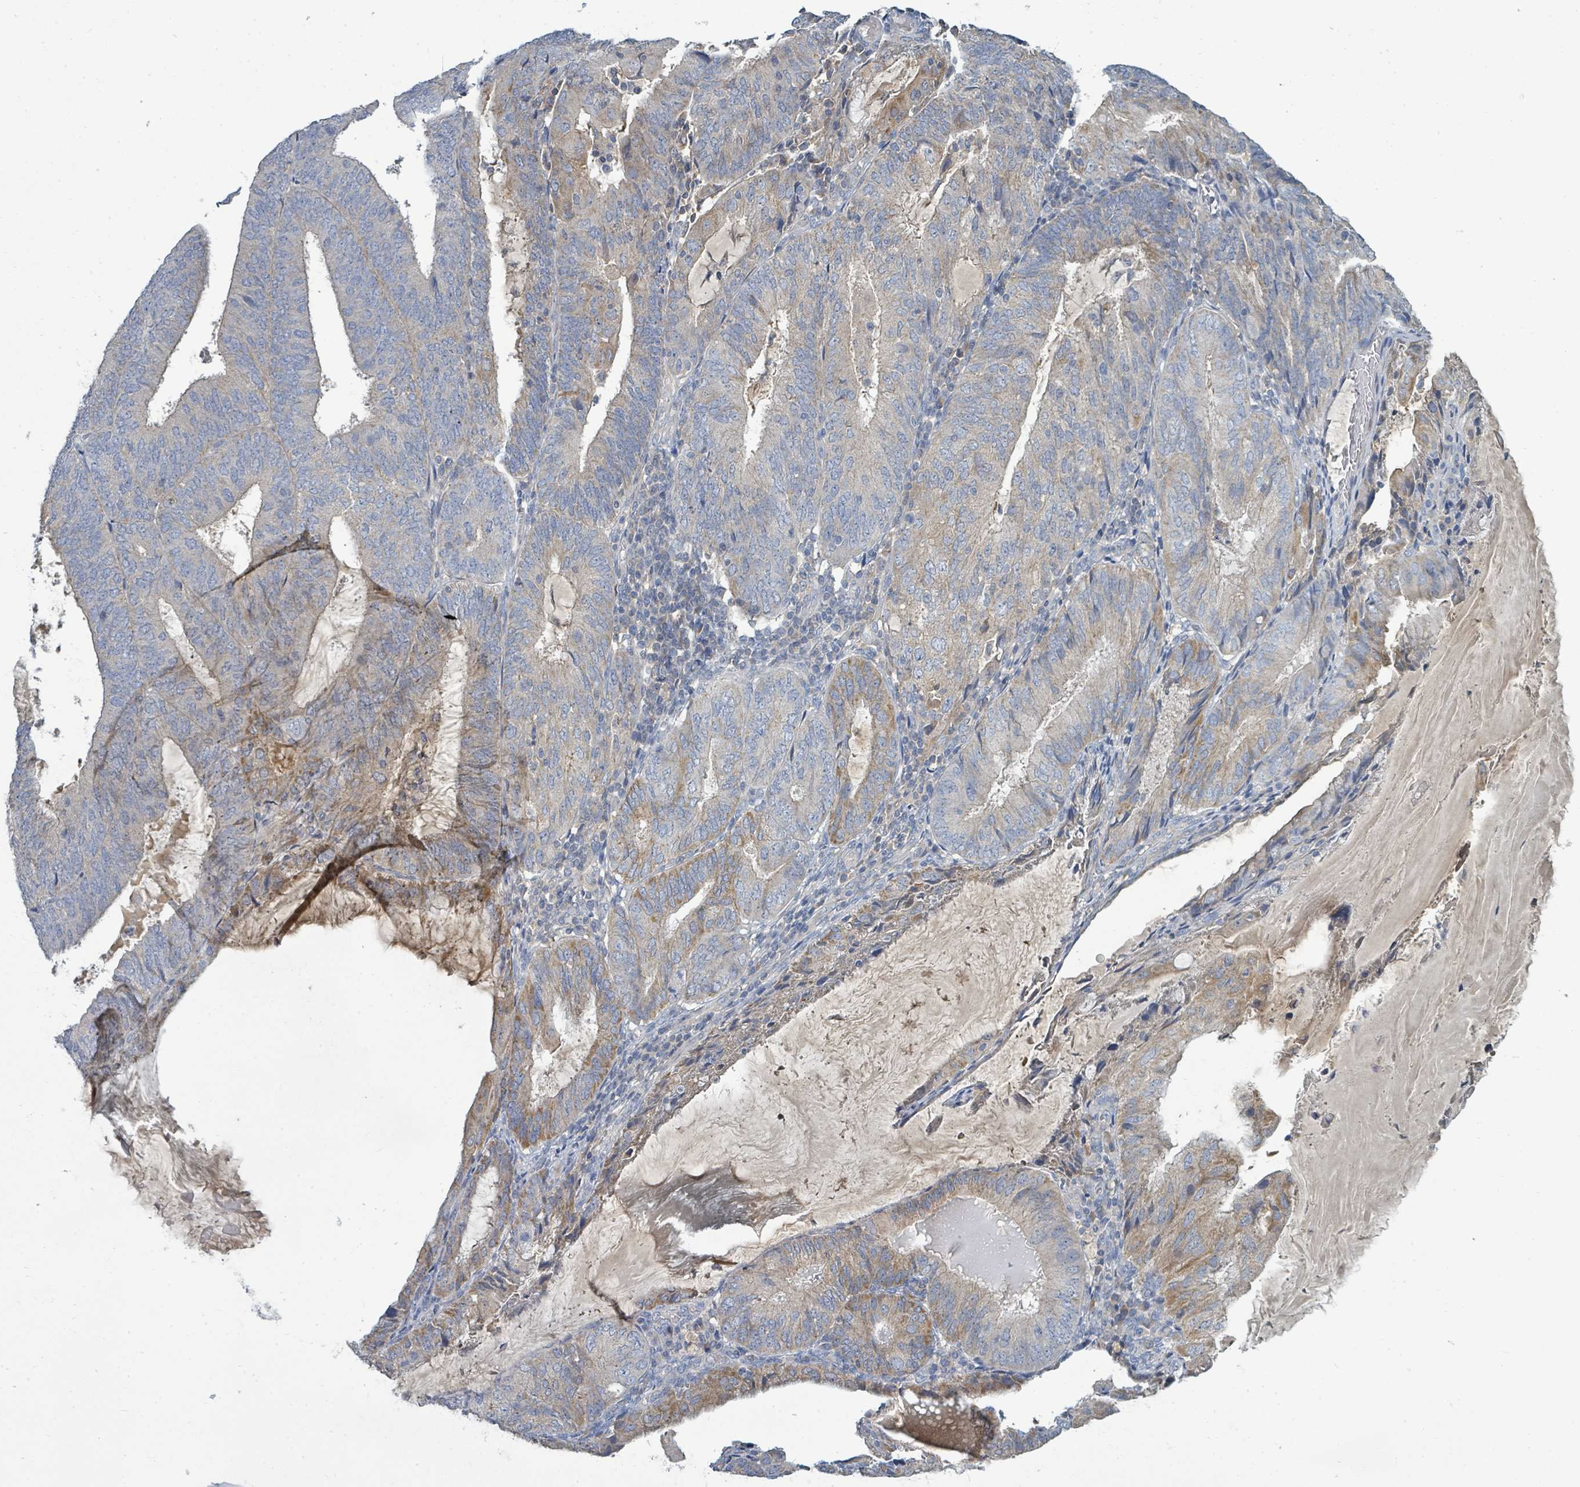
{"staining": {"intensity": "moderate", "quantity": "<25%", "location": "cytoplasmic/membranous"}, "tissue": "endometrial cancer", "cell_type": "Tumor cells", "image_type": "cancer", "snomed": [{"axis": "morphology", "description": "Adenocarcinoma, NOS"}, {"axis": "topography", "description": "Endometrium"}], "caption": "IHC staining of endometrial cancer (adenocarcinoma), which exhibits low levels of moderate cytoplasmic/membranous positivity in approximately <25% of tumor cells indicating moderate cytoplasmic/membranous protein staining. The staining was performed using DAB (brown) for protein detection and nuclei were counterstained in hematoxylin (blue).", "gene": "SLC25A23", "patient": {"sex": "female", "age": 81}}